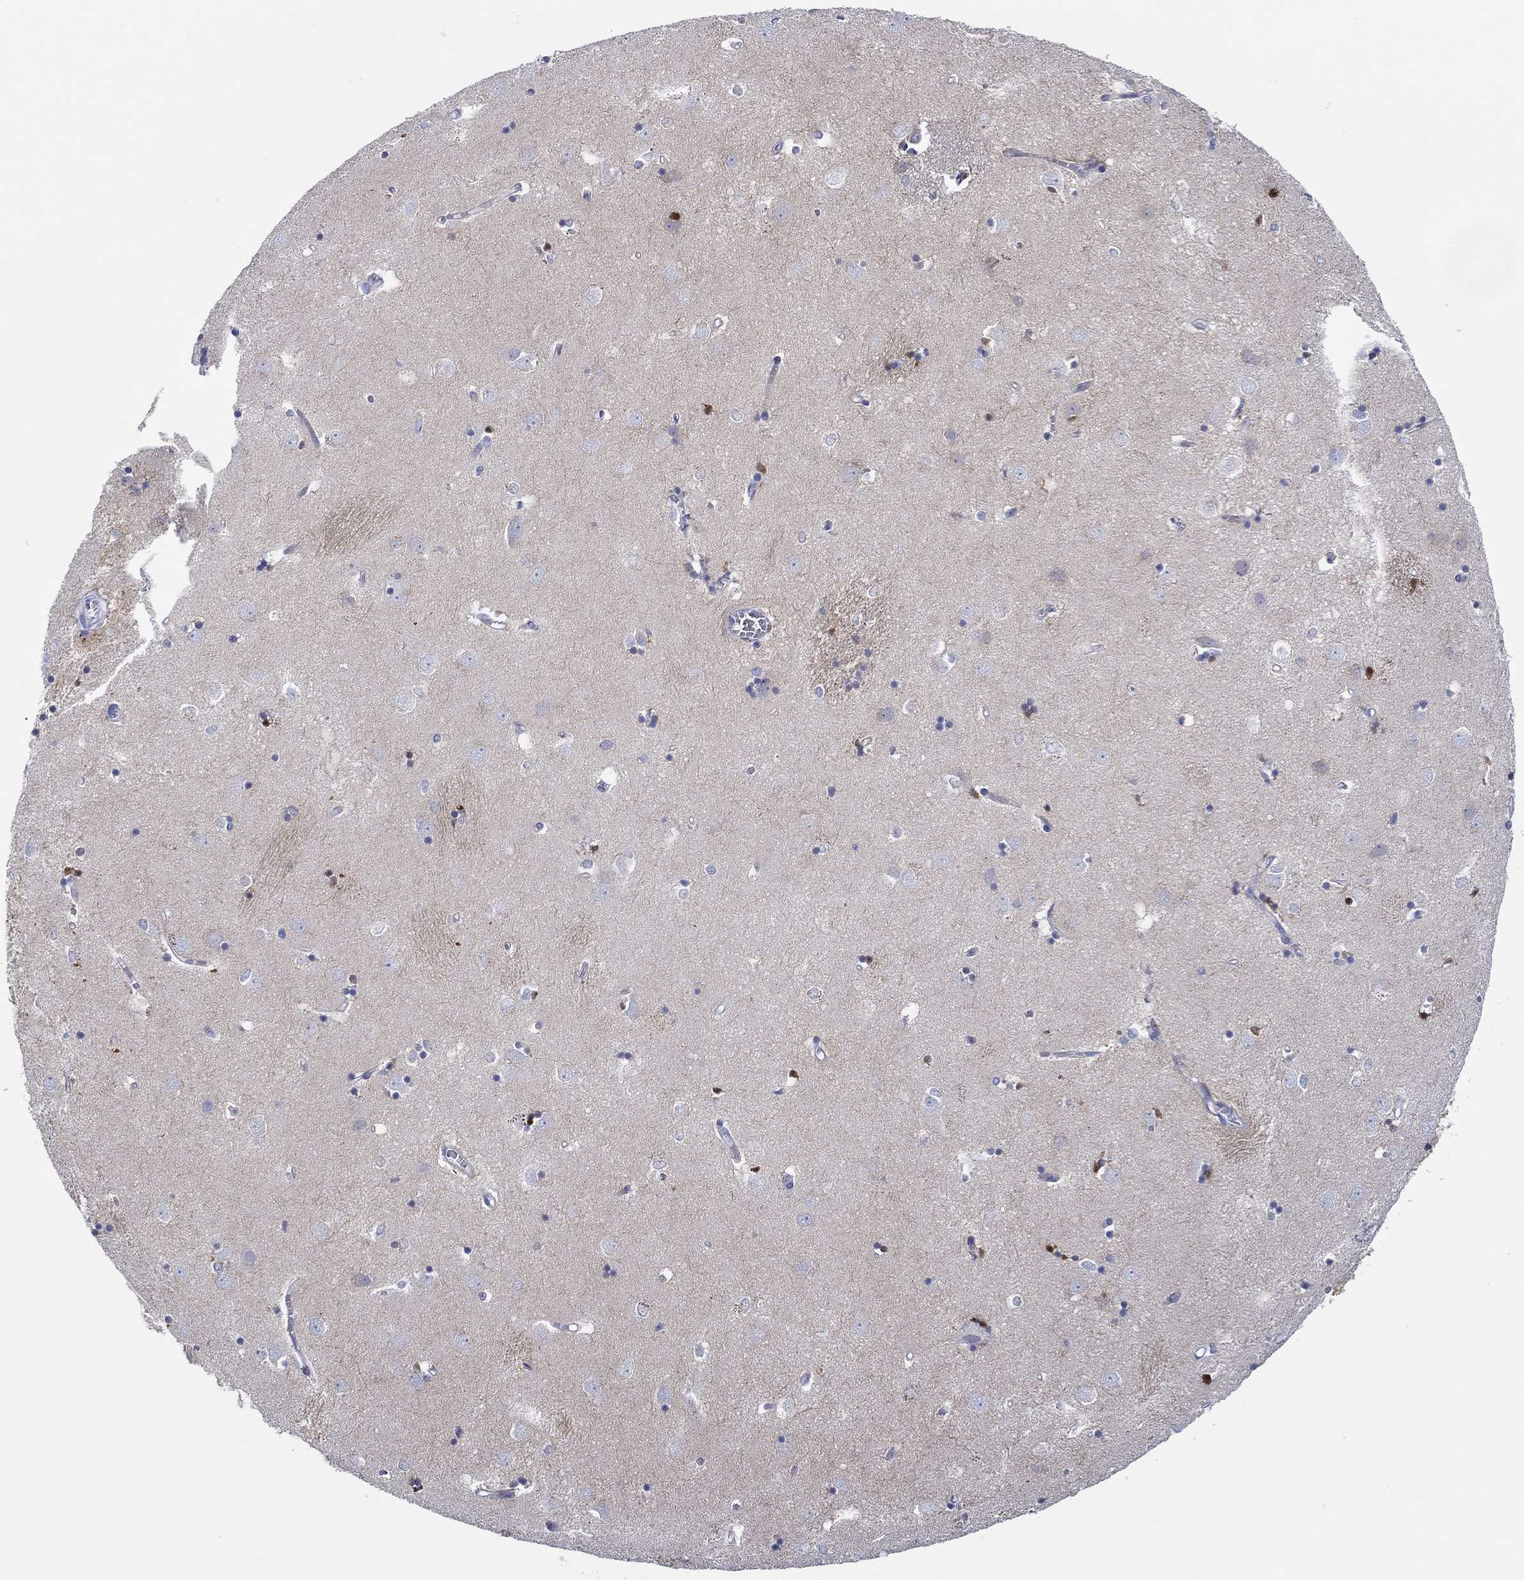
{"staining": {"intensity": "strong", "quantity": "<25%", "location": "cytoplasmic/membranous"}, "tissue": "caudate", "cell_type": "Glial cells", "image_type": "normal", "snomed": [{"axis": "morphology", "description": "Normal tissue, NOS"}, {"axis": "topography", "description": "Lateral ventricle wall"}], "caption": "Approximately <25% of glial cells in normal caudate display strong cytoplasmic/membranous protein staining as visualized by brown immunohistochemical staining.", "gene": "IGFBP6", "patient": {"sex": "male", "age": 54}}